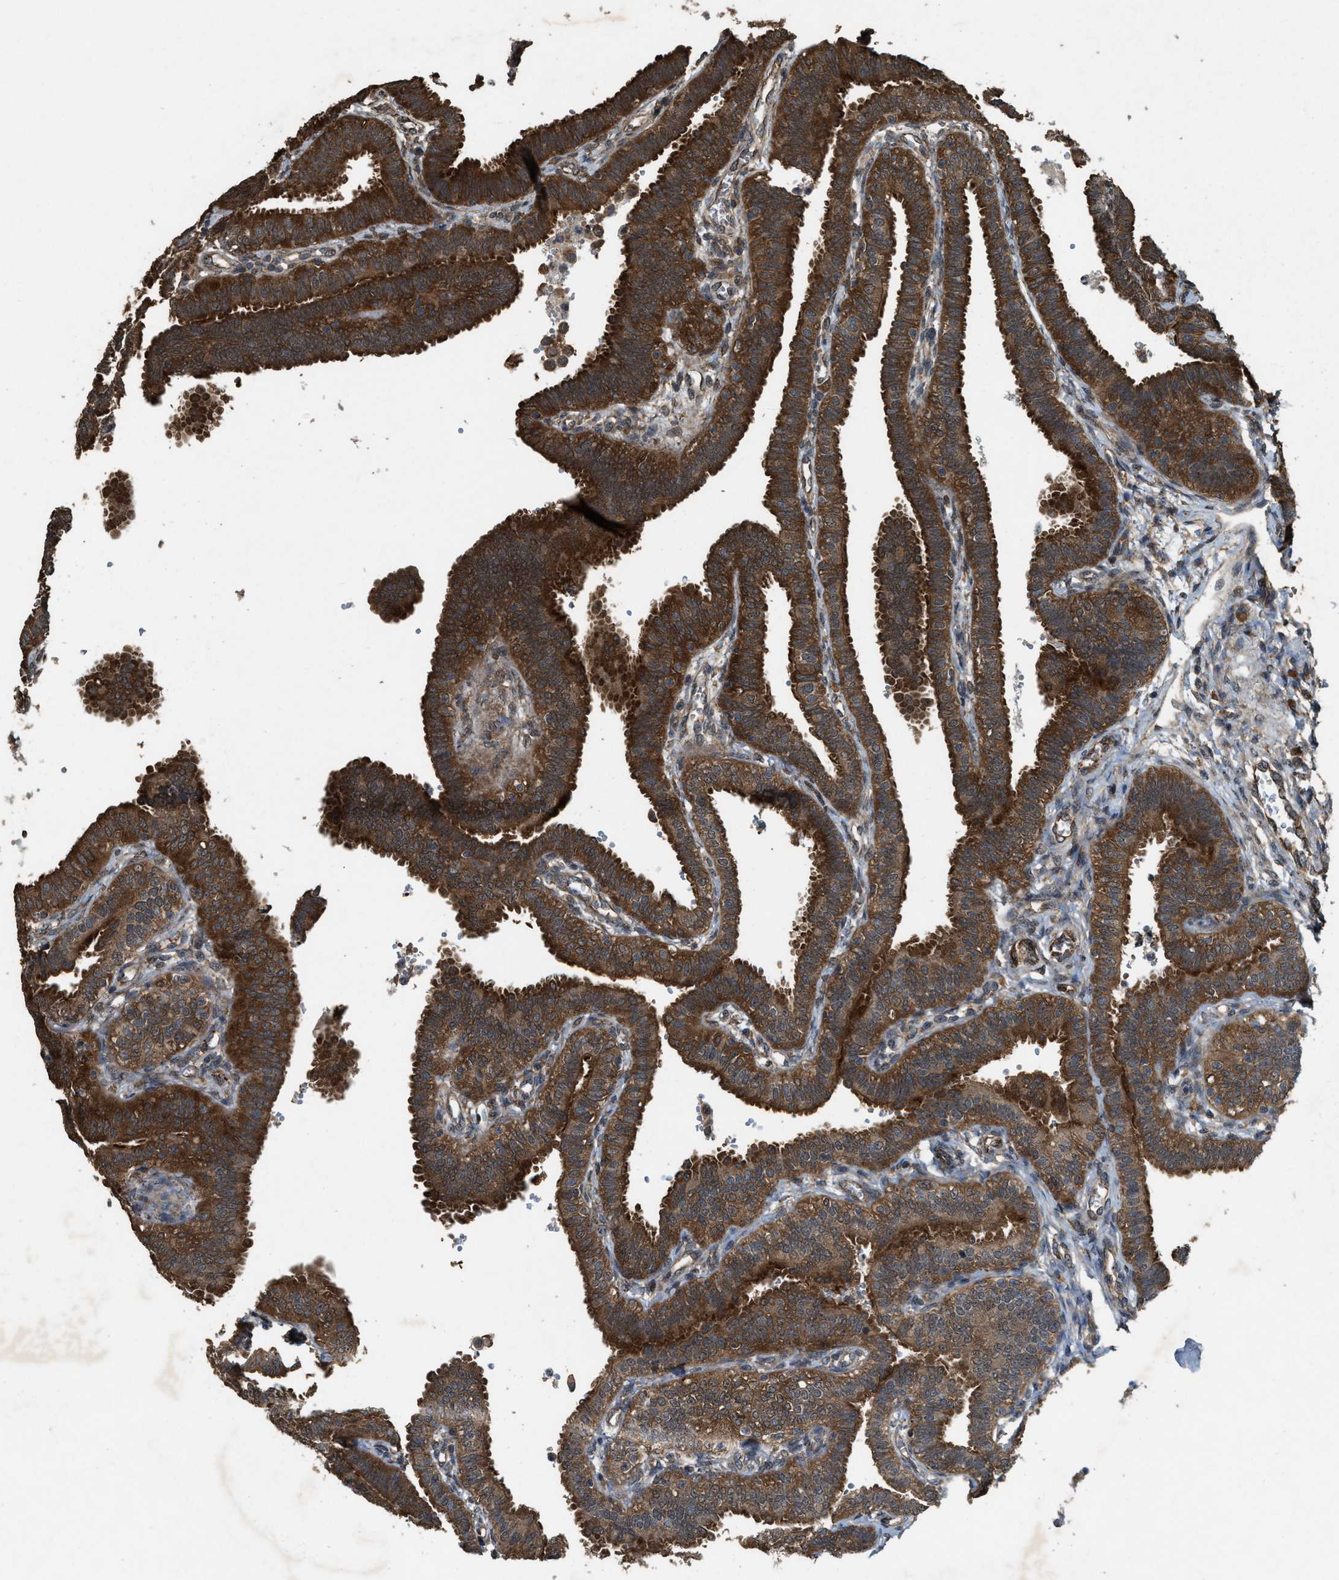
{"staining": {"intensity": "strong", "quantity": ">75%", "location": "cytoplasmic/membranous"}, "tissue": "fallopian tube", "cell_type": "Glandular cells", "image_type": "normal", "snomed": [{"axis": "morphology", "description": "Normal tissue, NOS"}, {"axis": "topography", "description": "Fallopian tube"}, {"axis": "topography", "description": "Placenta"}], "caption": "Brown immunohistochemical staining in normal fallopian tube exhibits strong cytoplasmic/membranous staining in about >75% of glandular cells.", "gene": "ARHGEF5", "patient": {"sex": "female", "age": 34}}